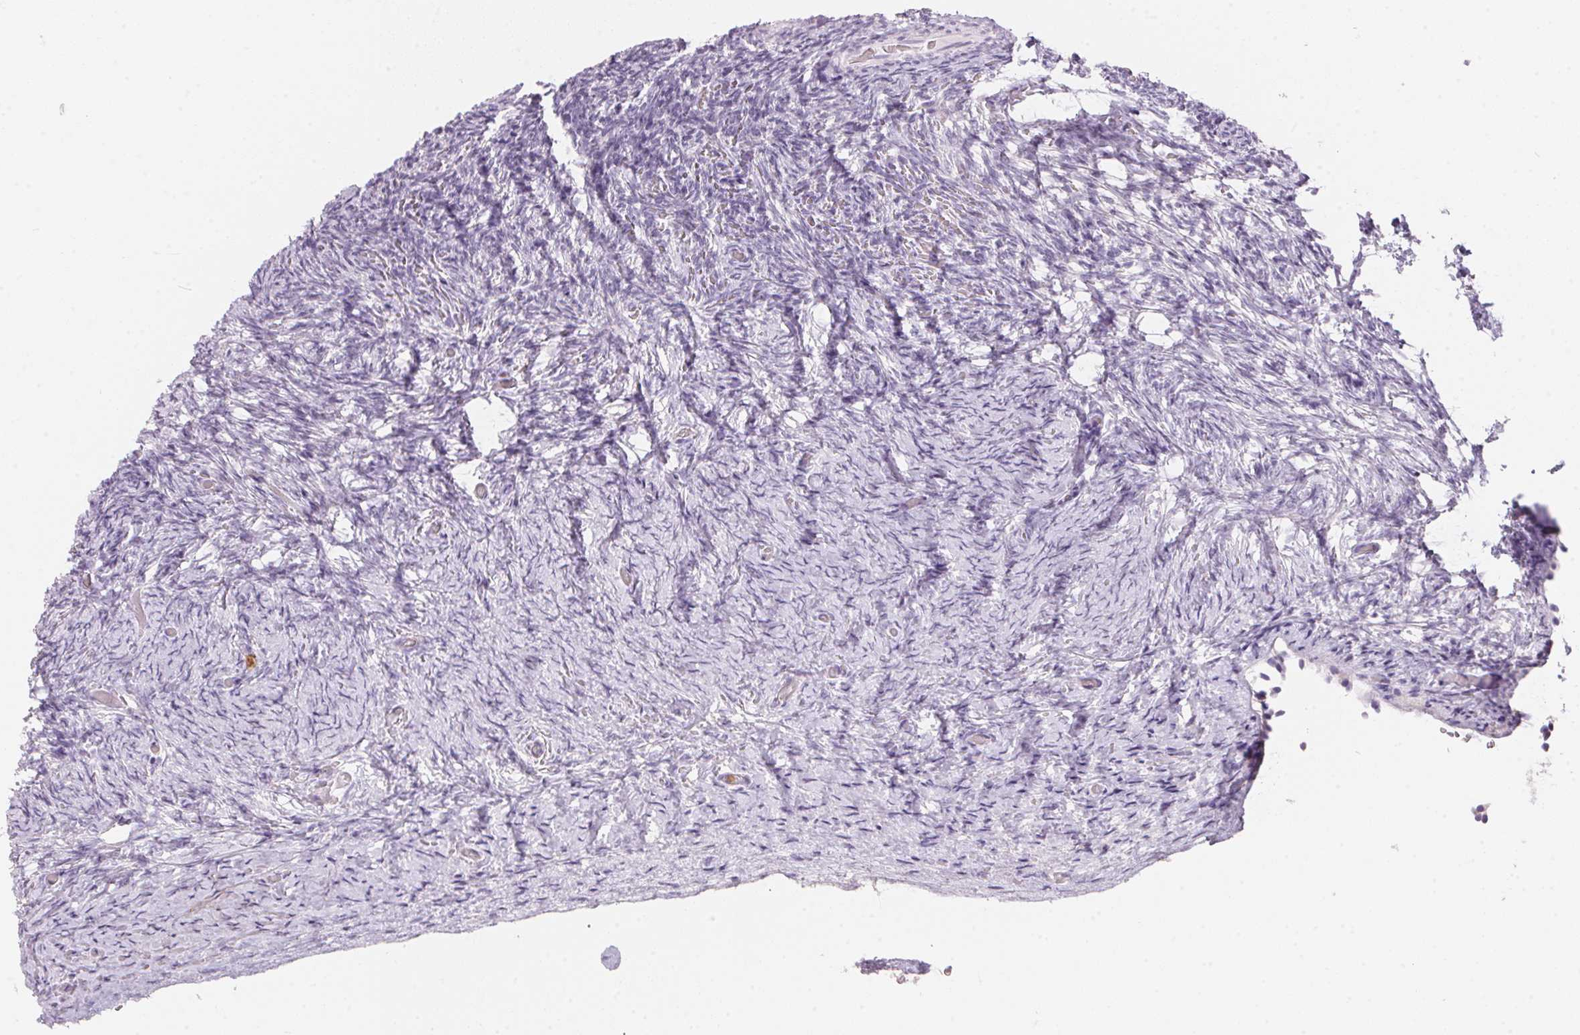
{"staining": {"intensity": "negative", "quantity": "none", "location": "none"}, "tissue": "ovary", "cell_type": "Ovarian stroma cells", "image_type": "normal", "snomed": [{"axis": "morphology", "description": "Normal tissue, NOS"}, {"axis": "topography", "description": "Ovary"}], "caption": "There is no significant expression in ovarian stroma cells of ovary. (DAB (3,3'-diaminobenzidine) immunohistochemistry (IHC), high magnification).", "gene": "SERPINB1", "patient": {"sex": "female", "age": 34}}